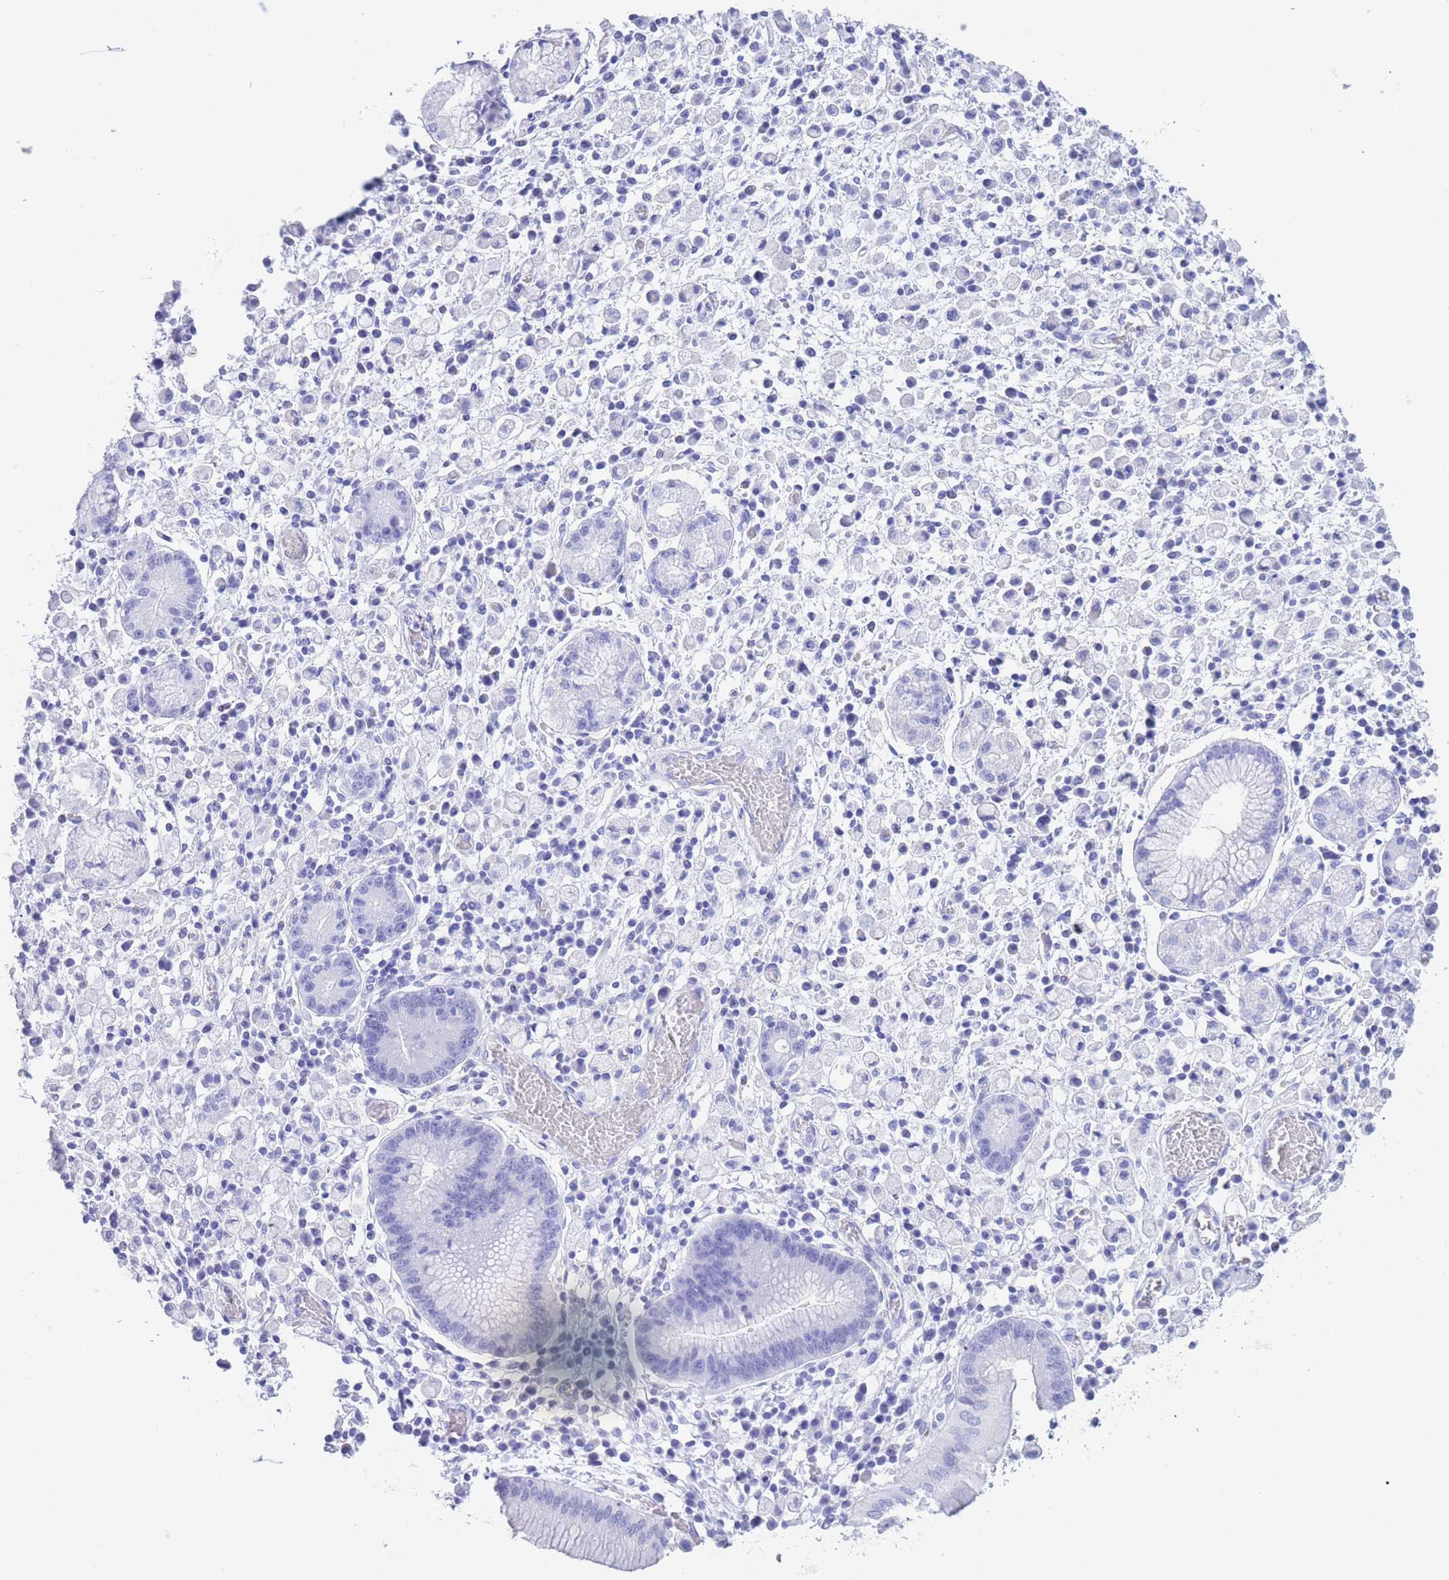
{"staining": {"intensity": "negative", "quantity": "none", "location": "none"}, "tissue": "stomach cancer", "cell_type": "Tumor cells", "image_type": "cancer", "snomed": [{"axis": "morphology", "description": "Adenocarcinoma, NOS"}, {"axis": "topography", "description": "Stomach"}], "caption": "Stomach adenocarcinoma was stained to show a protein in brown. There is no significant staining in tumor cells.", "gene": "SLCO1B3", "patient": {"sex": "male", "age": 77}}